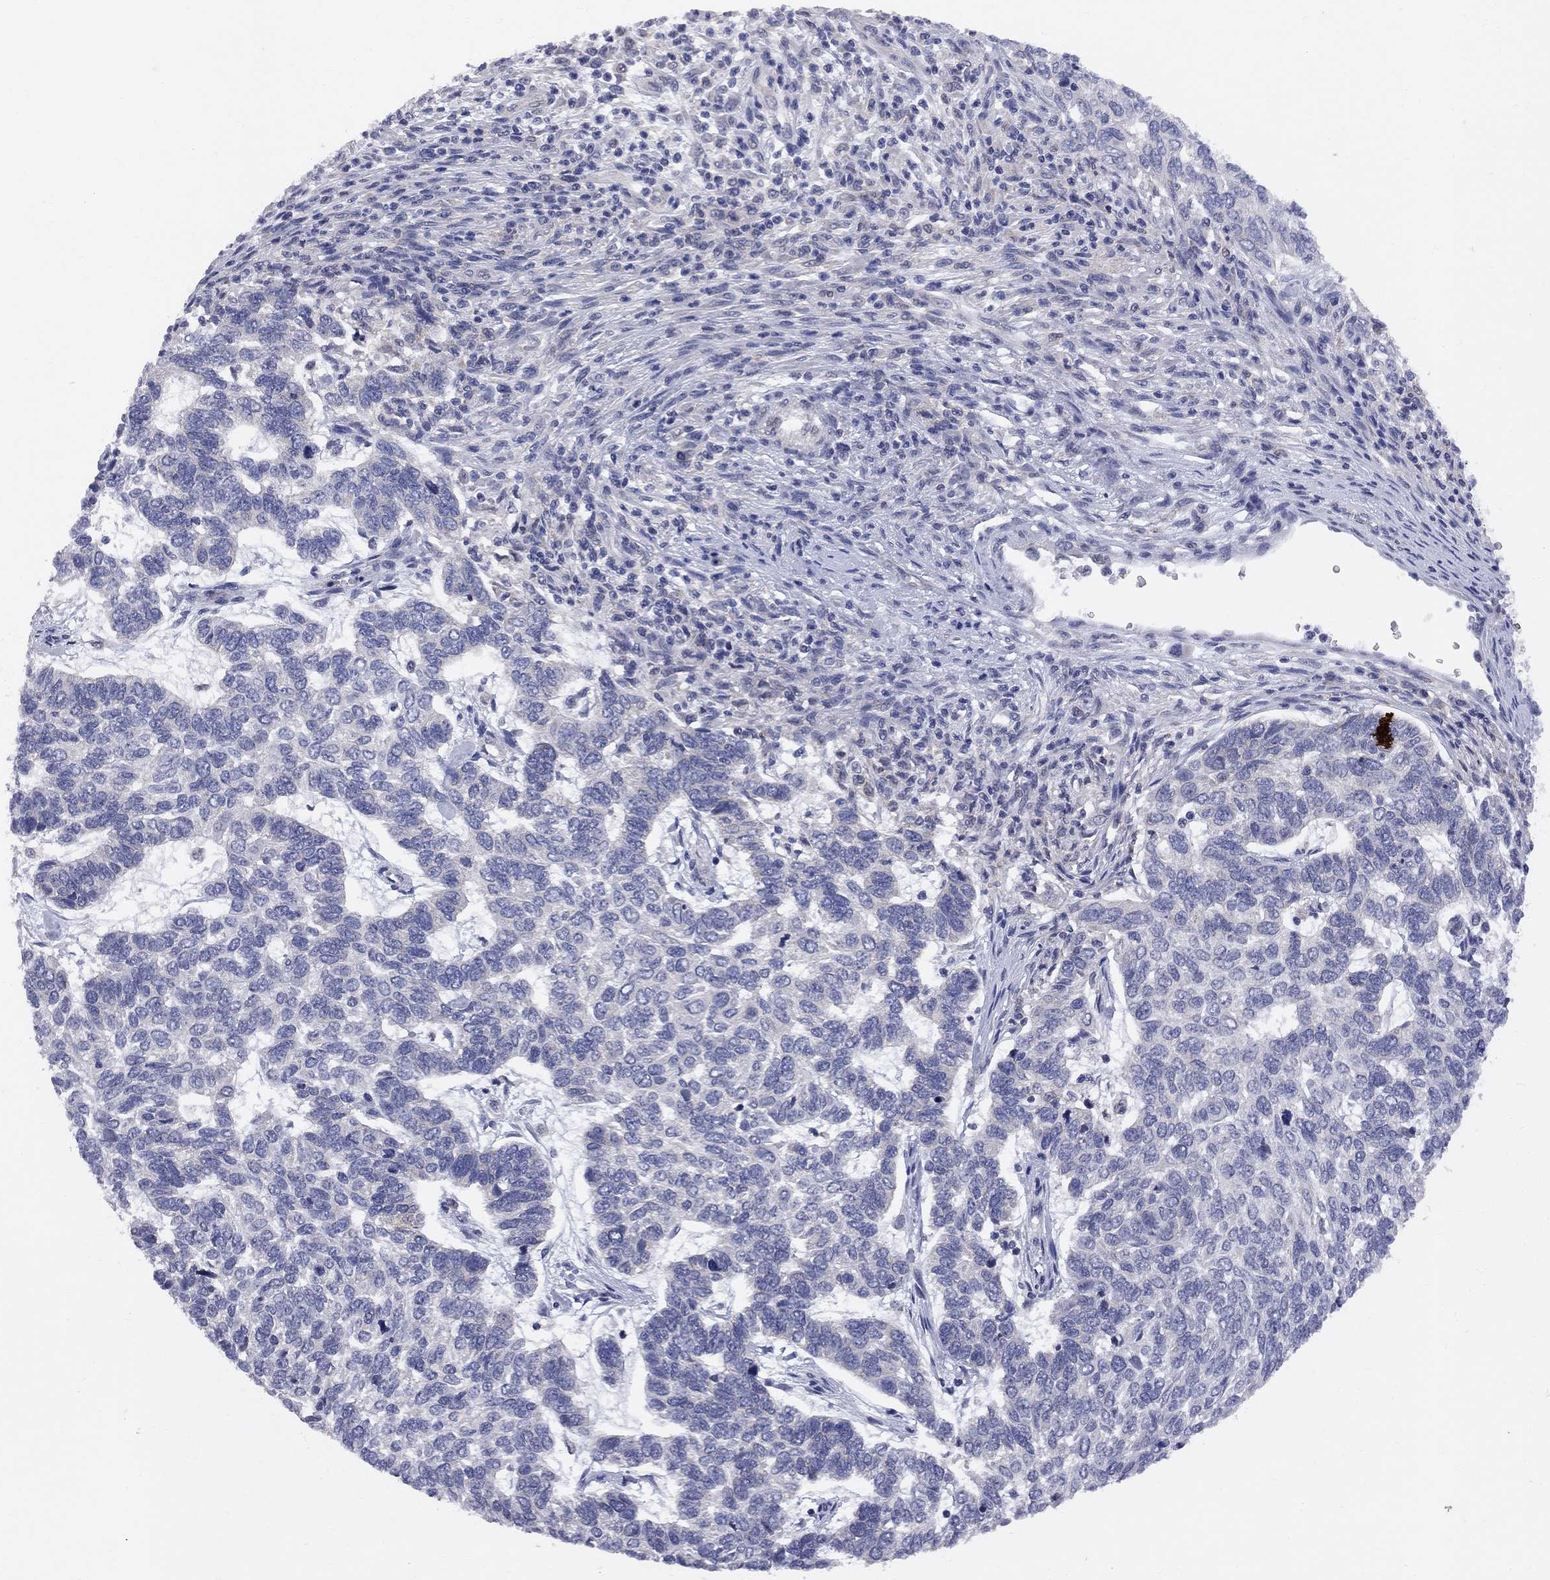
{"staining": {"intensity": "negative", "quantity": "none", "location": "none"}, "tissue": "skin cancer", "cell_type": "Tumor cells", "image_type": "cancer", "snomed": [{"axis": "morphology", "description": "Basal cell carcinoma"}, {"axis": "topography", "description": "Skin"}], "caption": "Immunohistochemical staining of skin basal cell carcinoma demonstrates no significant staining in tumor cells.", "gene": "CNOT11", "patient": {"sex": "female", "age": 65}}